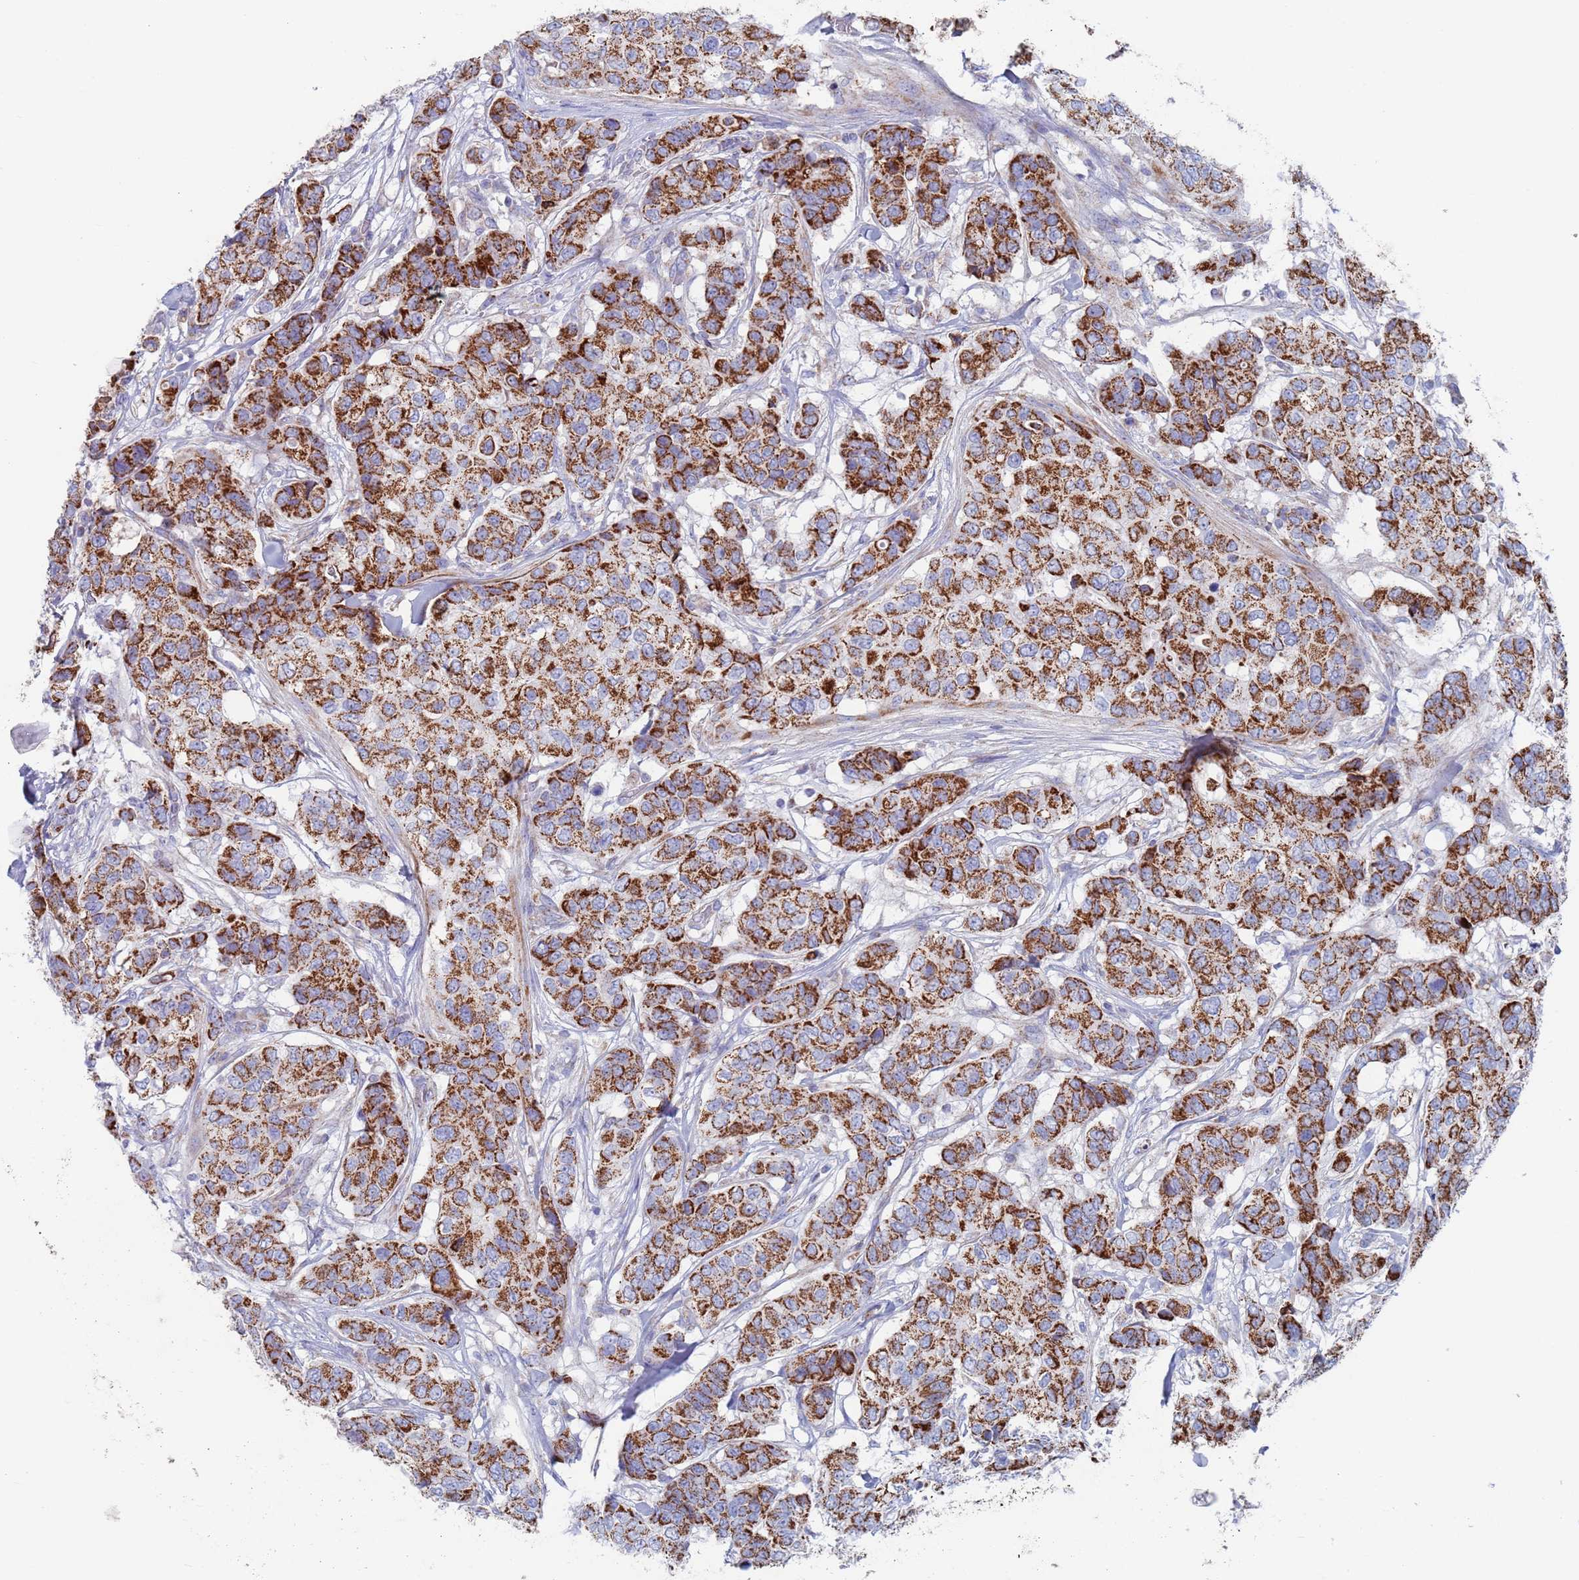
{"staining": {"intensity": "strong", "quantity": ">75%", "location": "cytoplasmic/membranous"}, "tissue": "breast cancer", "cell_type": "Tumor cells", "image_type": "cancer", "snomed": [{"axis": "morphology", "description": "Lobular carcinoma"}, {"axis": "topography", "description": "Breast"}], "caption": "Breast cancer was stained to show a protein in brown. There is high levels of strong cytoplasmic/membranous positivity in approximately >75% of tumor cells.", "gene": "MRPL22", "patient": {"sex": "female", "age": 51}}